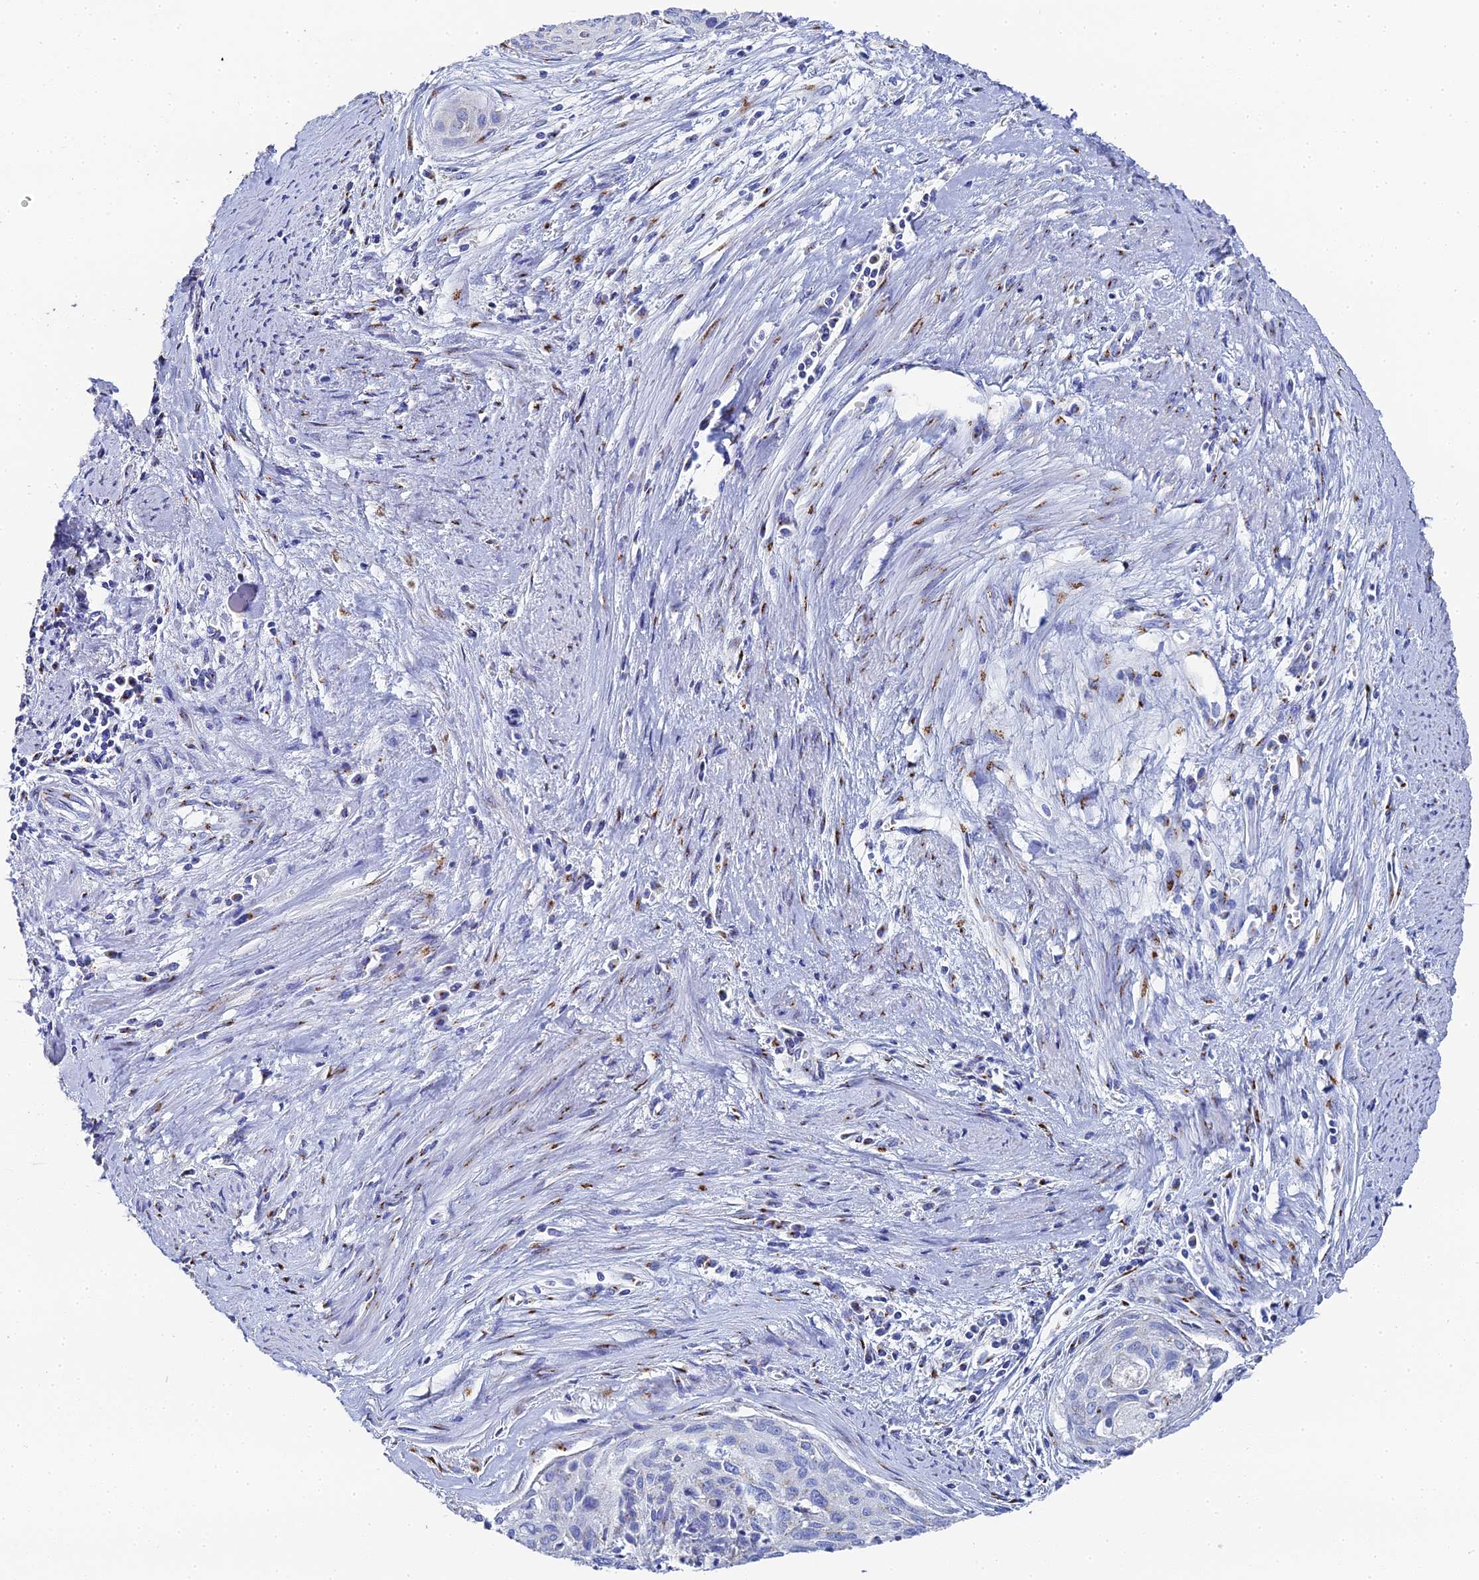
{"staining": {"intensity": "weak", "quantity": "<25%", "location": "cytoplasmic/membranous"}, "tissue": "cervical cancer", "cell_type": "Tumor cells", "image_type": "cancer", "snomed": [{"axis": "morphology", "description": "Squamous cell carcinoma, NOS"}, {"axis": "topography", "description": "Cervix"}], "caption": "An image of squamous cell carcinoma (cervical) stained for a protein exhibits no brown staining in tumor cells.", "gene": "ENSG00000268674", "patient": {"sex": "female", "age": 55}}